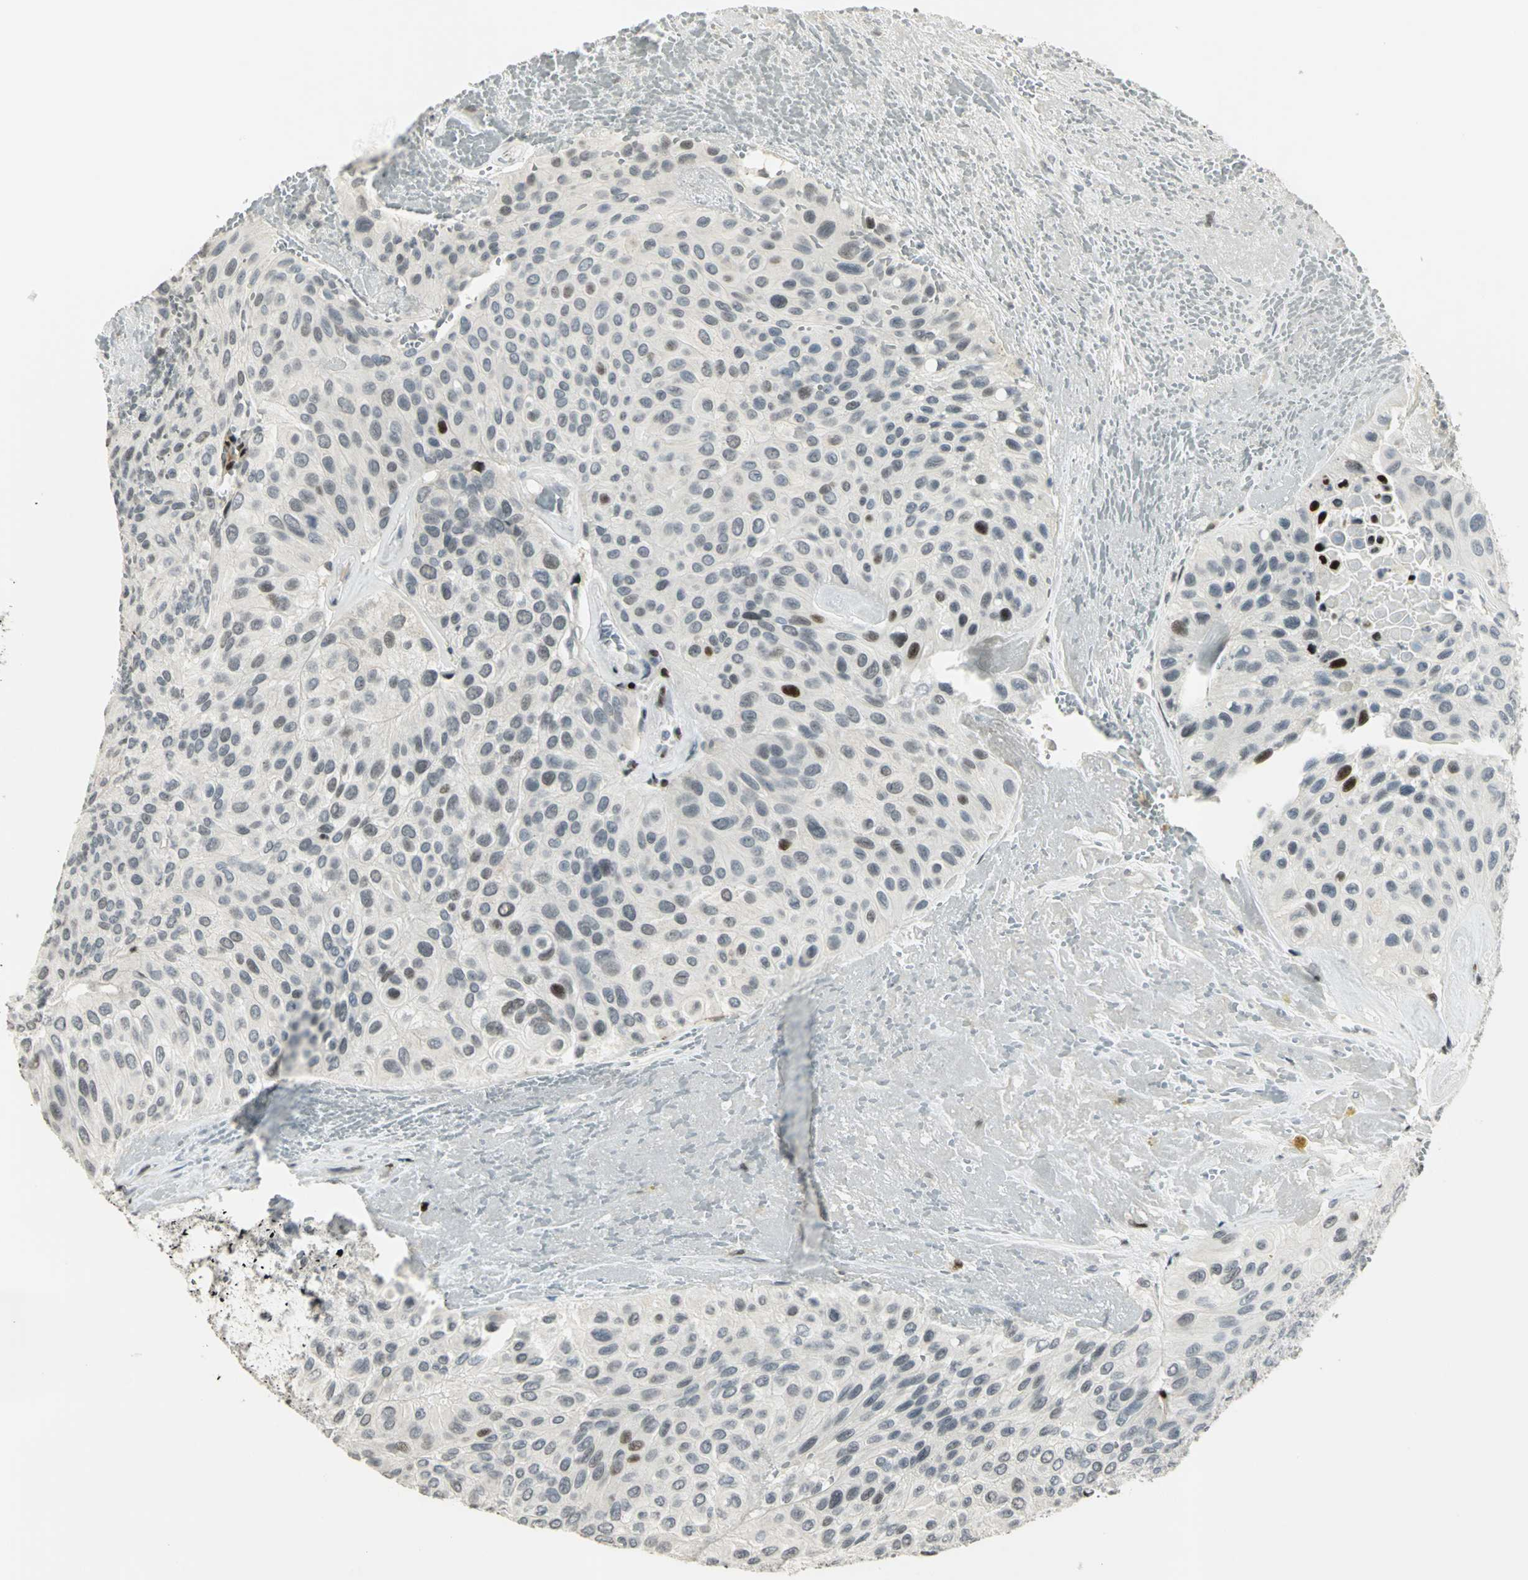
{"staining": {"intensity": "moderate", "quantity": "<25%", "location": "nuclear"}, "tissue": "urothelial cancer", "cell_type": "Tumor cells", "image_type": "cancer", "snomed": [{"axis": "morphology", "description": "Urothelial carcinoma, High grade"}, {"axis": "topography", "description": "Urinary bladder"}], "caption": "Urothelial cancer stained for a protein demonstrates moderate nuclear positivity in tumor cells.", "gene": "KDM1A", "patient": {"sex": "male", "age": 66}}